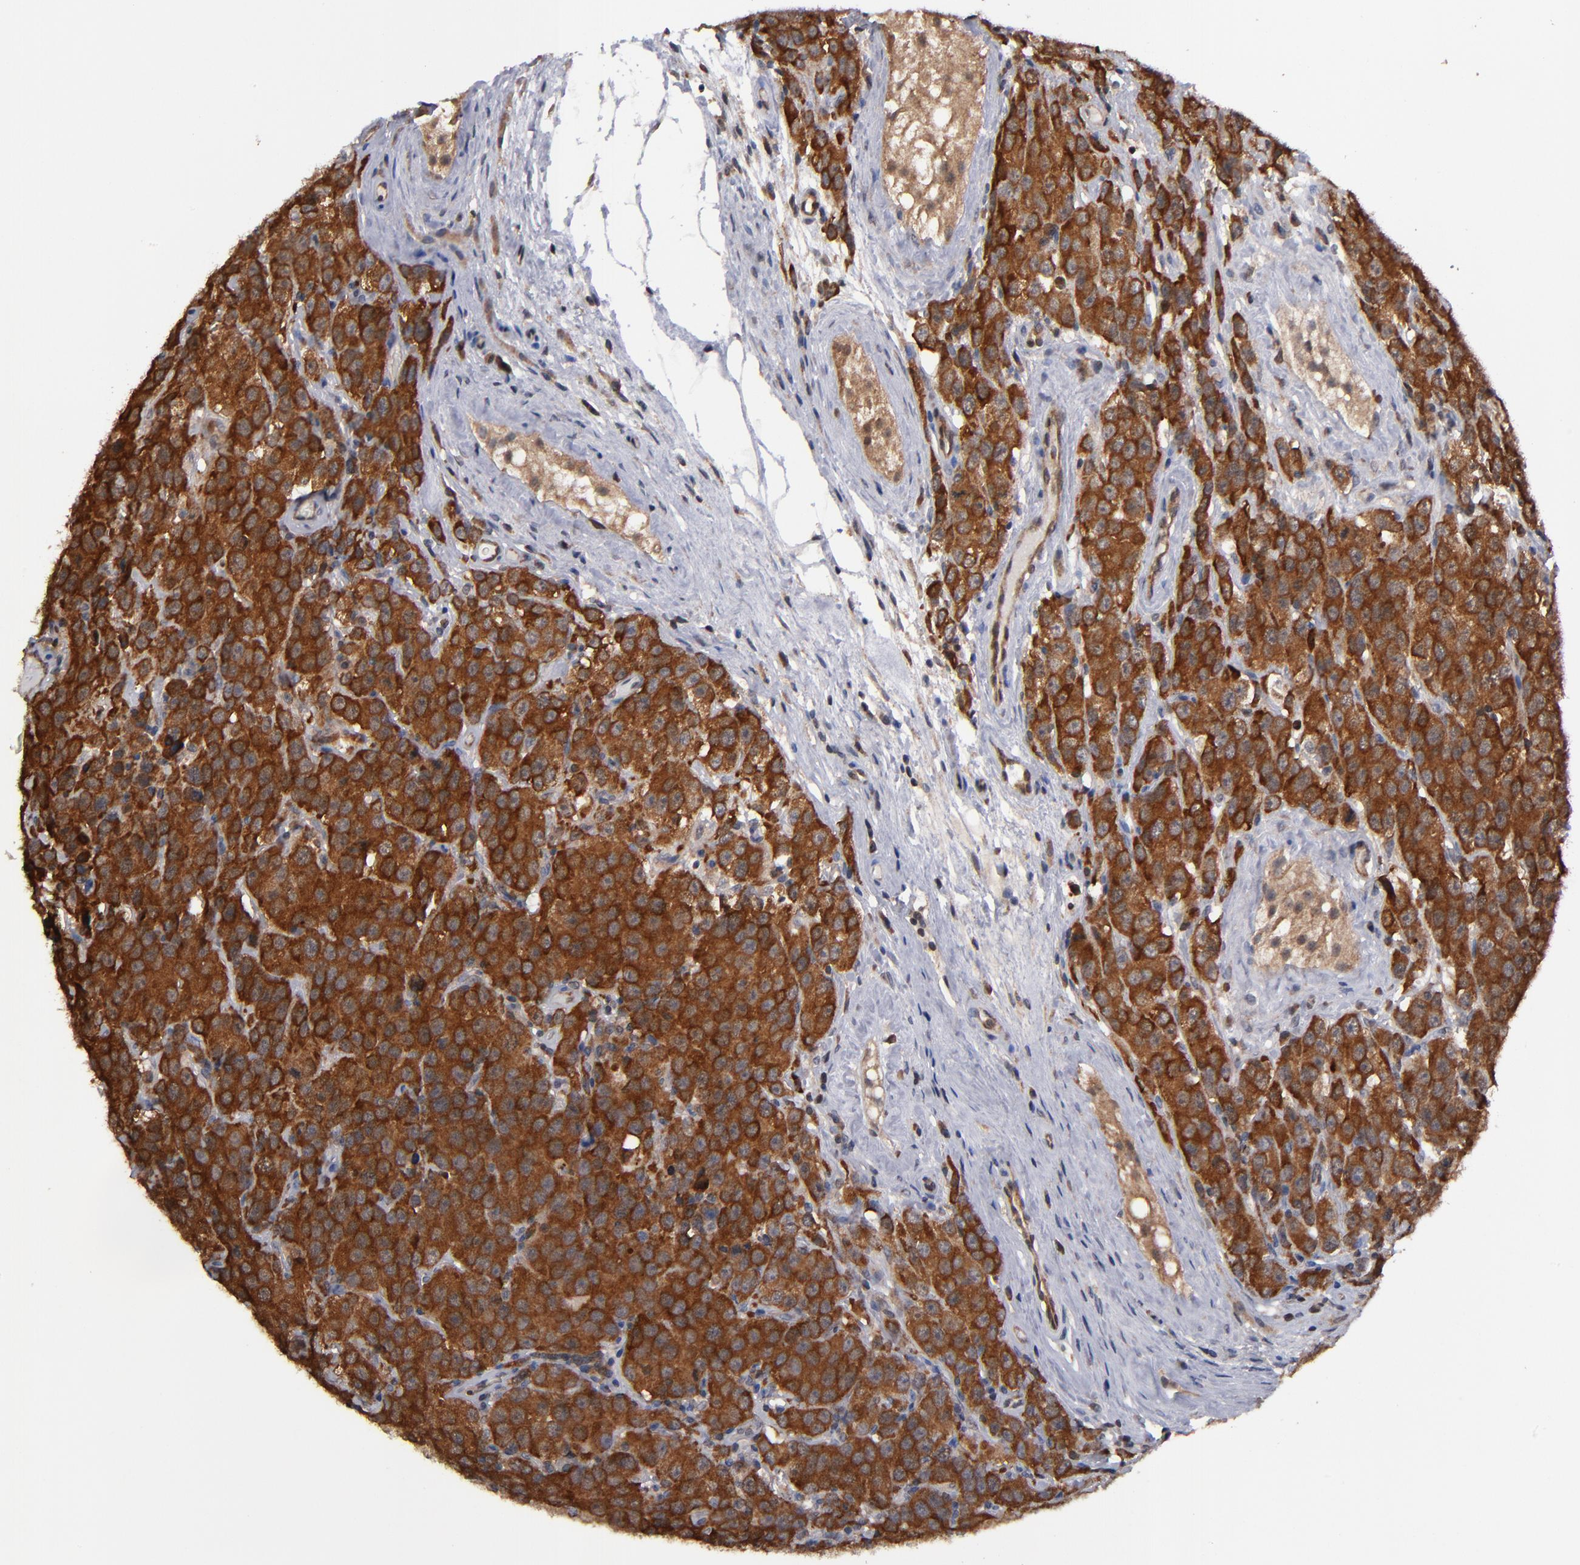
{"staining": {"intensity": "strong", "quantity": ">75%", "location": "cytoplasmic/membranous"}, "tissue": "testis cancer", "cell_type": "Tumor cells", "image_type": "cancer", "snomed": [{"axis": "morphology", "description": "Seminoma, NOS"}, {"axis": "topography", "description": "Testis"}], "caption": "Testis cancer (seminoma) stained with a brown dye reveals strong cytoplasmic/membranous positive expression in about >75% of tumor cells.", "gene": "ALG13", "patient": {"sex": "male", "age": 52}}